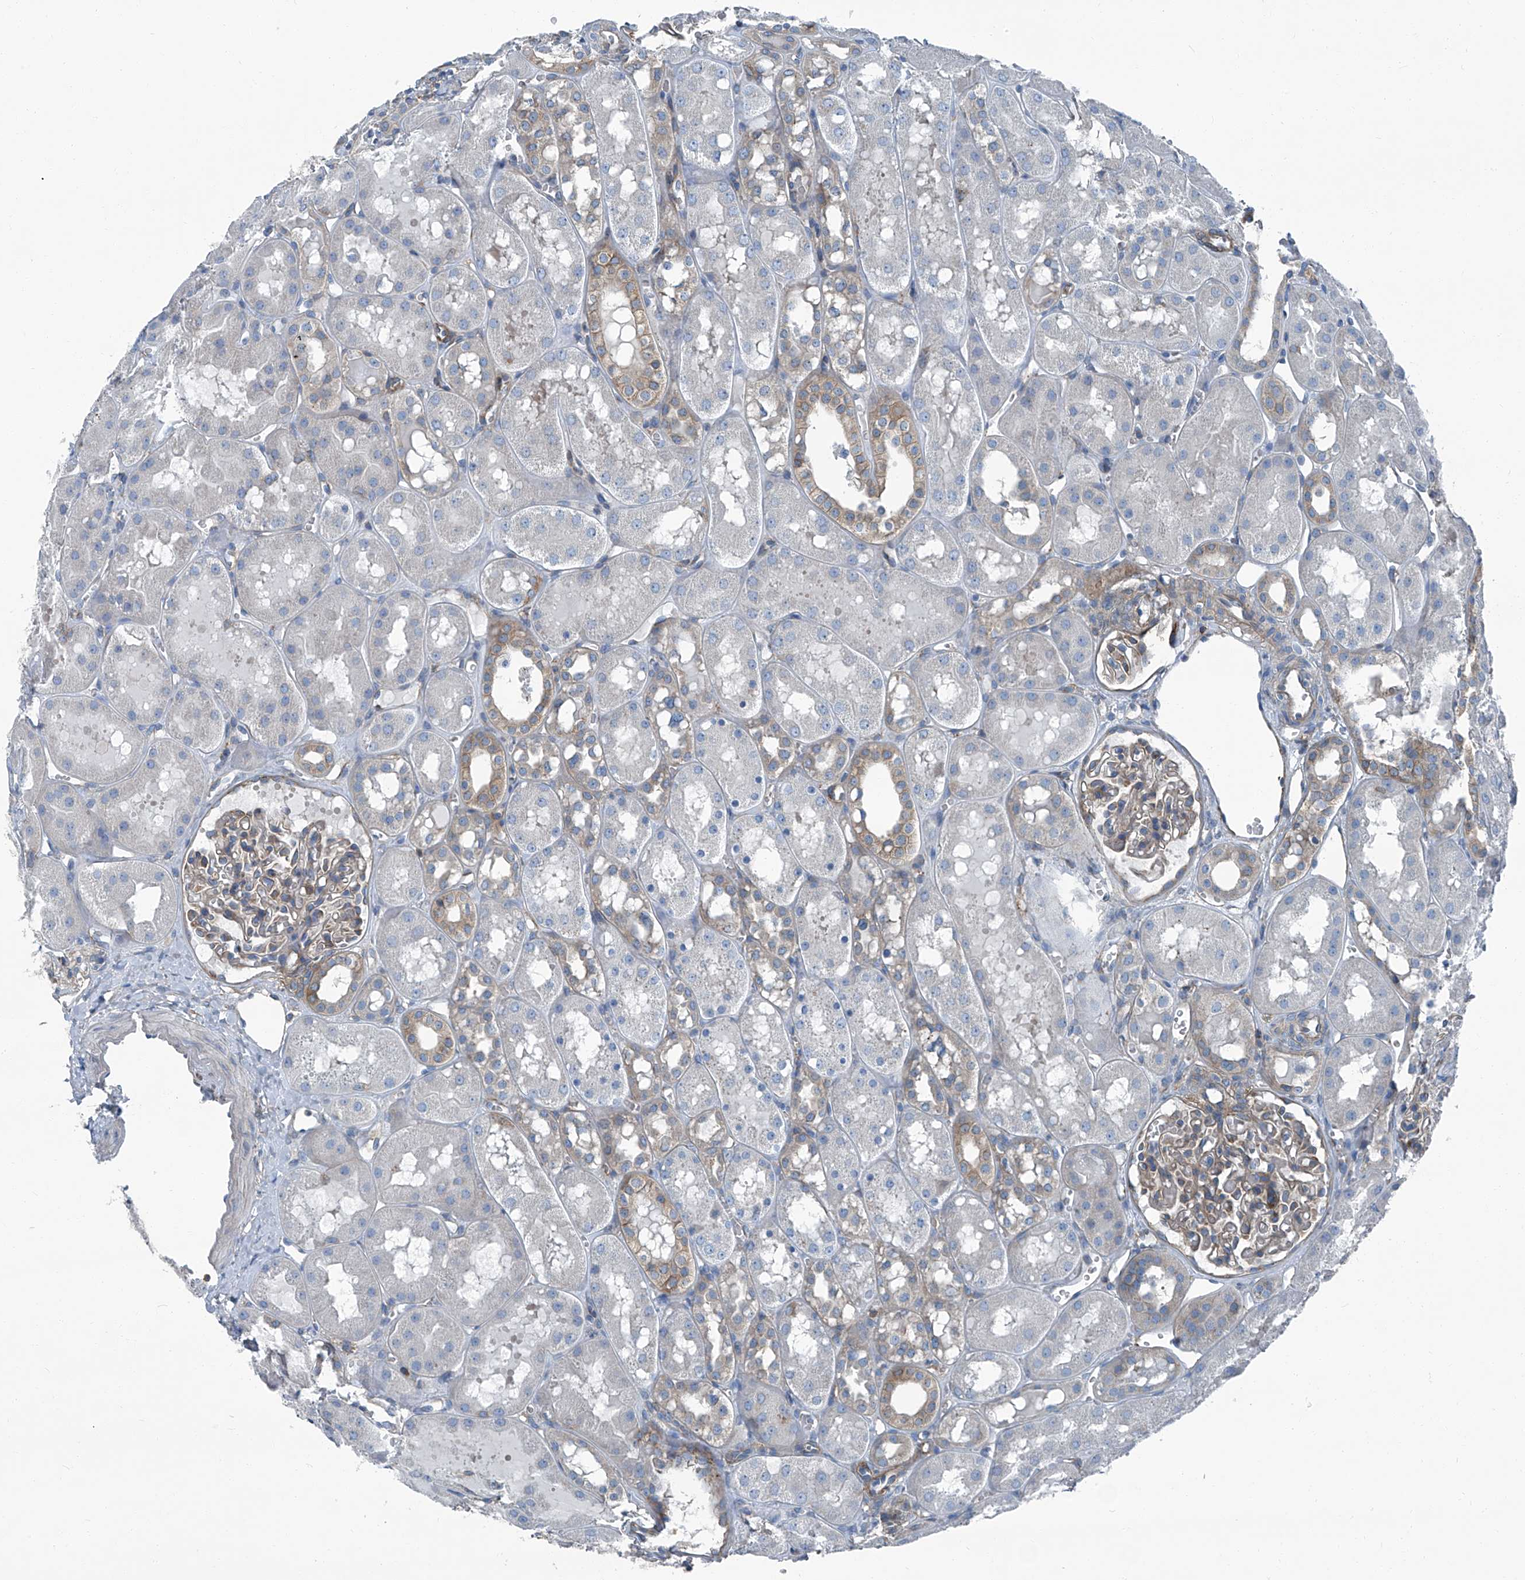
{"staining": {"intensity": "weak", "quantity": "25%-75%", "location": "cytoplasmic/membranous"}, "tissue": "kidney", "cell_type": "Cells in glomeruli", "image_type": "normal", "snomed": [{"axis": "morphology", "description": "Normal tissue, NOS"}, {"axis": "topography", "description": "Kidney"}], "caption": "Human kidney stained with a protein marker exhibits weak staining in cells in glomeruli.", "gene": "SEPTIN7", "patient": {"sex": "male", "age": 16}}